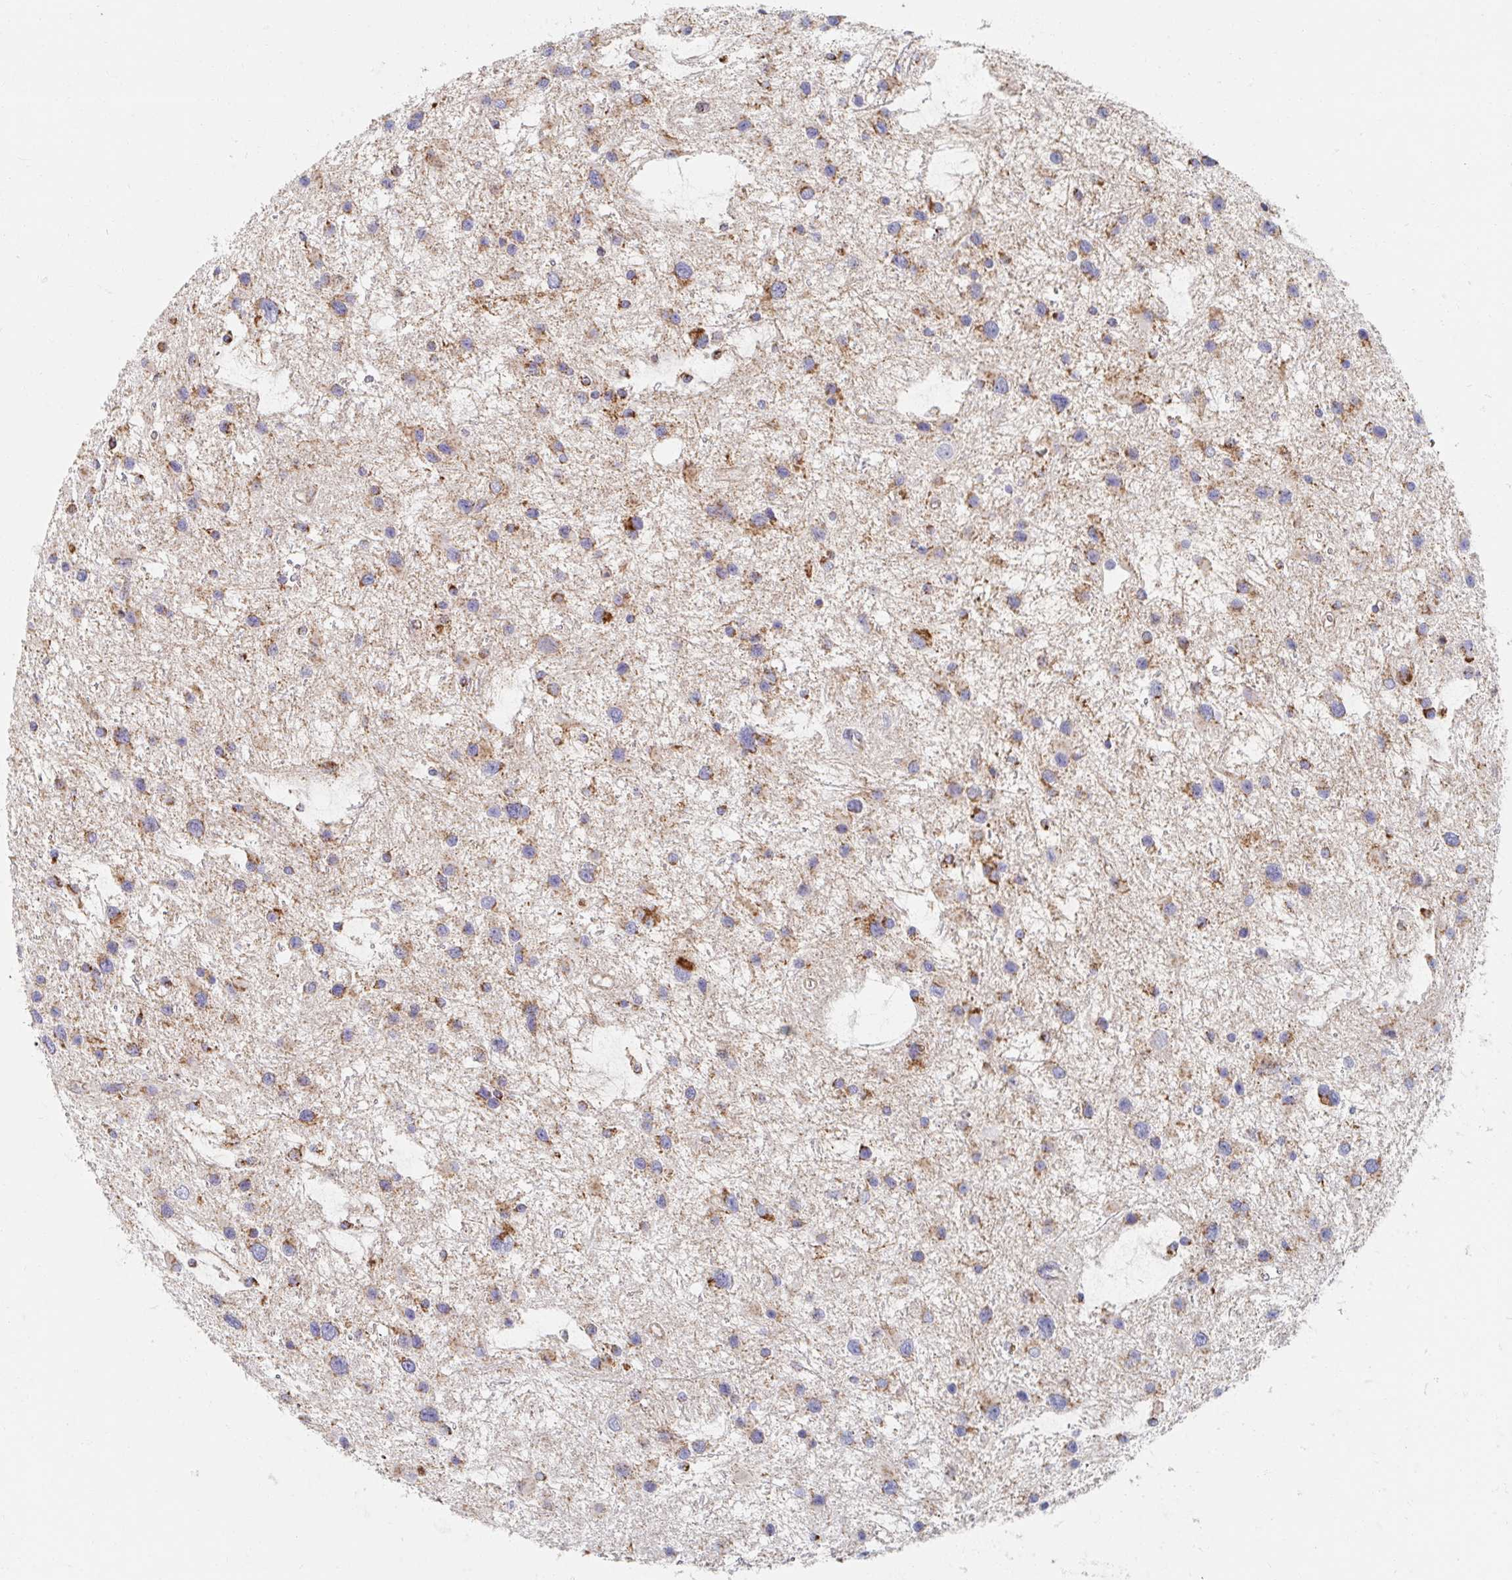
{"staining": {"intensity": "moderate", "quantity": ">75%", "location": "cytoplasmic/membranous"}, "tissue": "glioma", "cell_type": "Tumor cells", "image_type": "cancer", "snomed": [{"axis": "morphology", "description": "Glioma, malignant, Low grade"}, {"axis": "topography", "description": "Brain"}], "caption": "Immunohistochemical staining of glioma shows medium levels of moderate cytoplasmic/membranous expression in about >75% of tumor cells.", "gene": "MAVS", "patient": {"sex": "female", "age": 32}}